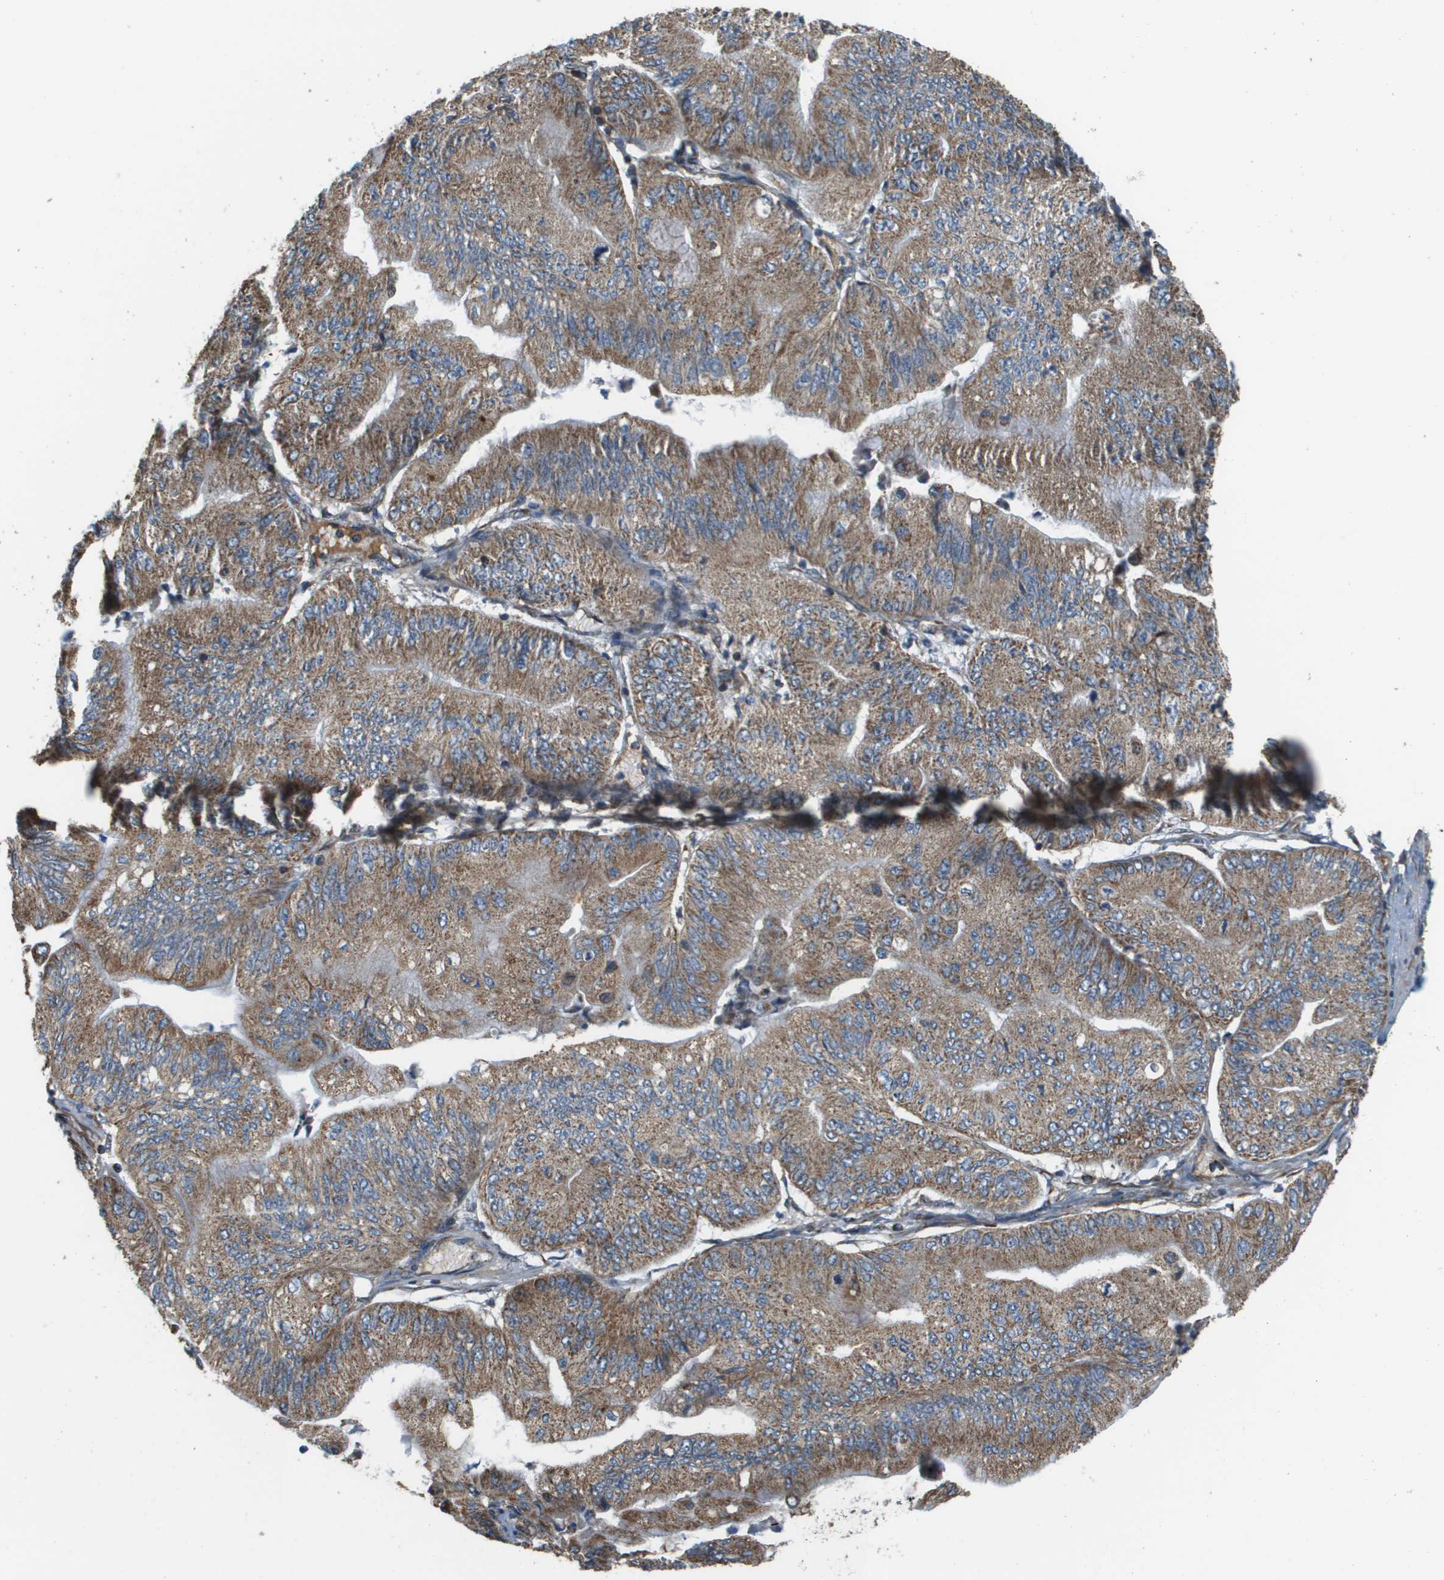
{"staining": {"intensity": "moderate", "quantity": ">75%", "location": "cytoplasmic/membranous"}, "tissue": "ovarian cancer", "cell_type": "Tumor cells", "image_type": "cancer", "snomed": [{"axis": "morphology", "description": "Cystadenocarcinoma, mucinous, NOS"}, {"axis": "topography", "description": "Ovary"}], "caption": "The image shows a brown stain indicating the presence of a protein in the cytoplasmic/membranous of tumor cells in ovarian mucinous cystadenocarcinoma.", "gene": "NRK", "patient": {"sex": "female", "age": 61}}